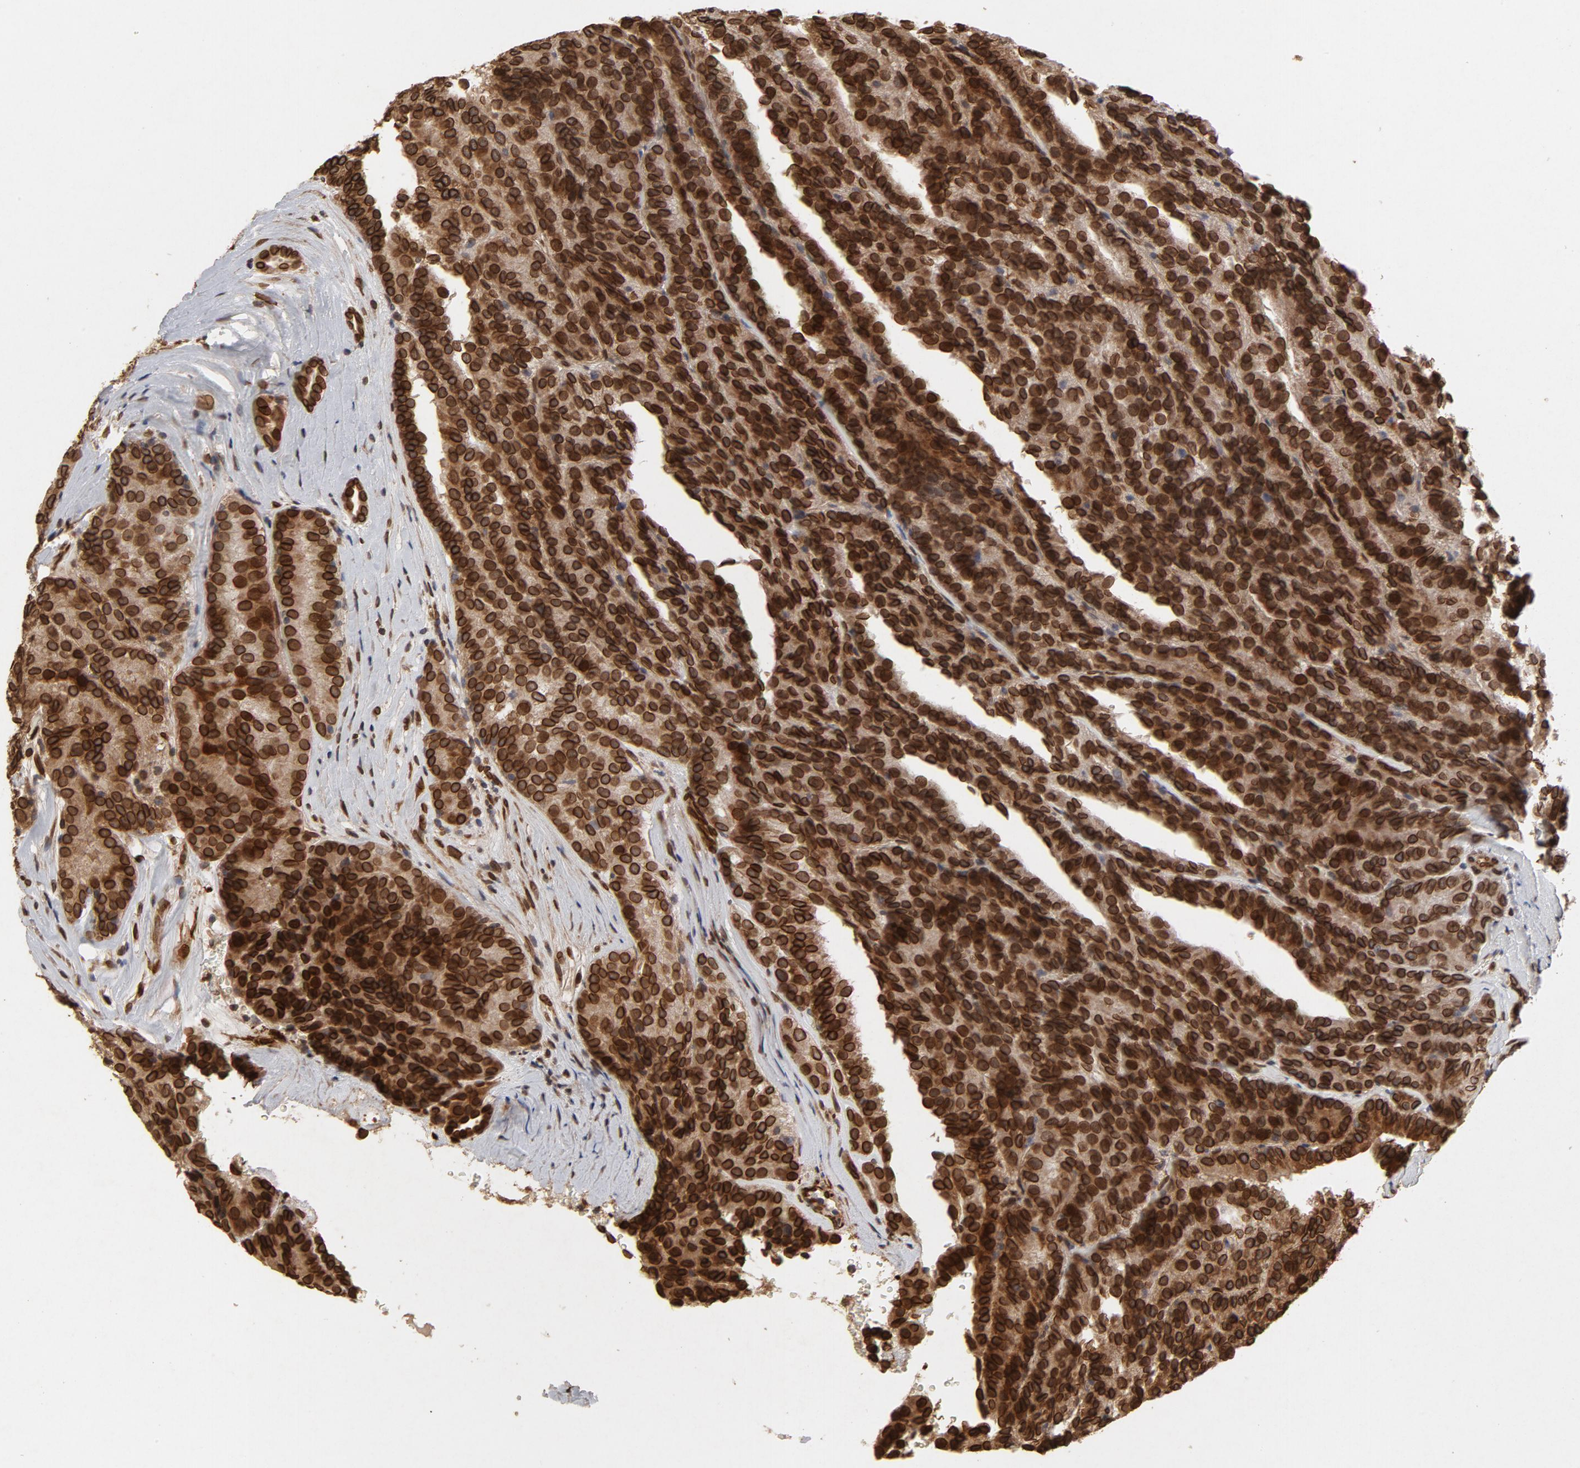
{"staining": {"intensity": "strong", "quantity": ">75%", "location": "cytoplasmic/membranous,nuclear"}, "tissue": "renal cancer", "cell_type": "Tumor cells", "image_type": "cancer", "snomed": [{"axis": "morphology", "description": "Adenocarcinoma, NOS"}, {"axis": "topography", "description": "Kidney"}], "caption": "There is high levels of strong cytoplasmic/membranous and nuclear positivity in tumor cells of adenocarcinoma (renal), as demonstrated by immunohistochemical staining (brown color).", "gene": "LMNA", "patient": {"sex": "male", "age": 46}}